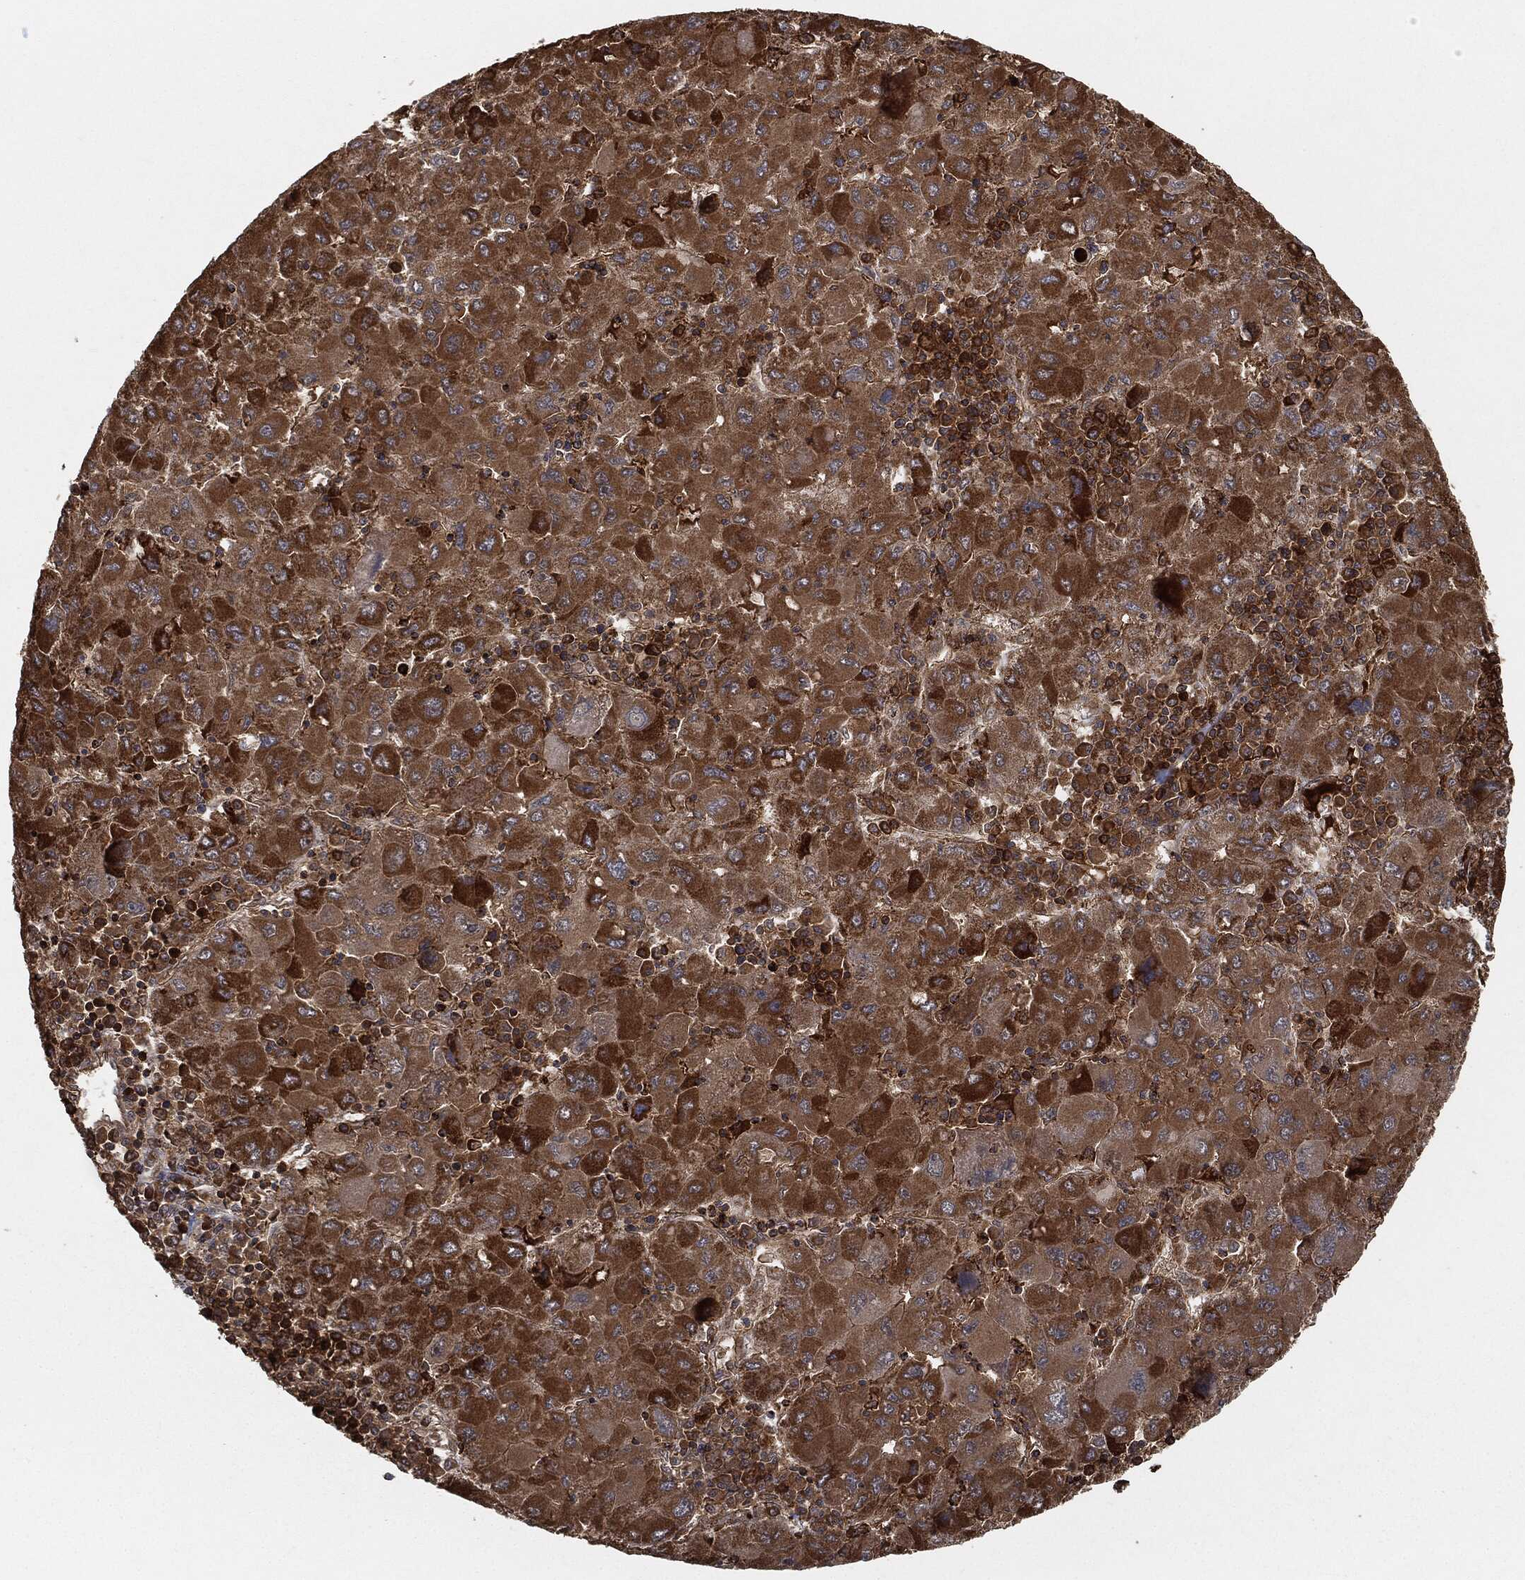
{"staining": {"intensity": "strong", "quantity": "25%-75%", "location": "cytoplasmic/membranous"}, "tissue": "liver cancer", "cell_type": "Tumor cells", "image_type": "cancer", "snomed": [{"axis": "morphology", "description": "Carcinoma, Hepatocellular, NOS"}, {"axis": "topography", "description": "Liver"}], "caption": "Human liver cancer (hepatocellular carcinoma) stained with a protein marker demonstrates strong staining in tumor cells.", "gene": "TPT1", "patient": {"sex": "male", "age": 75}}